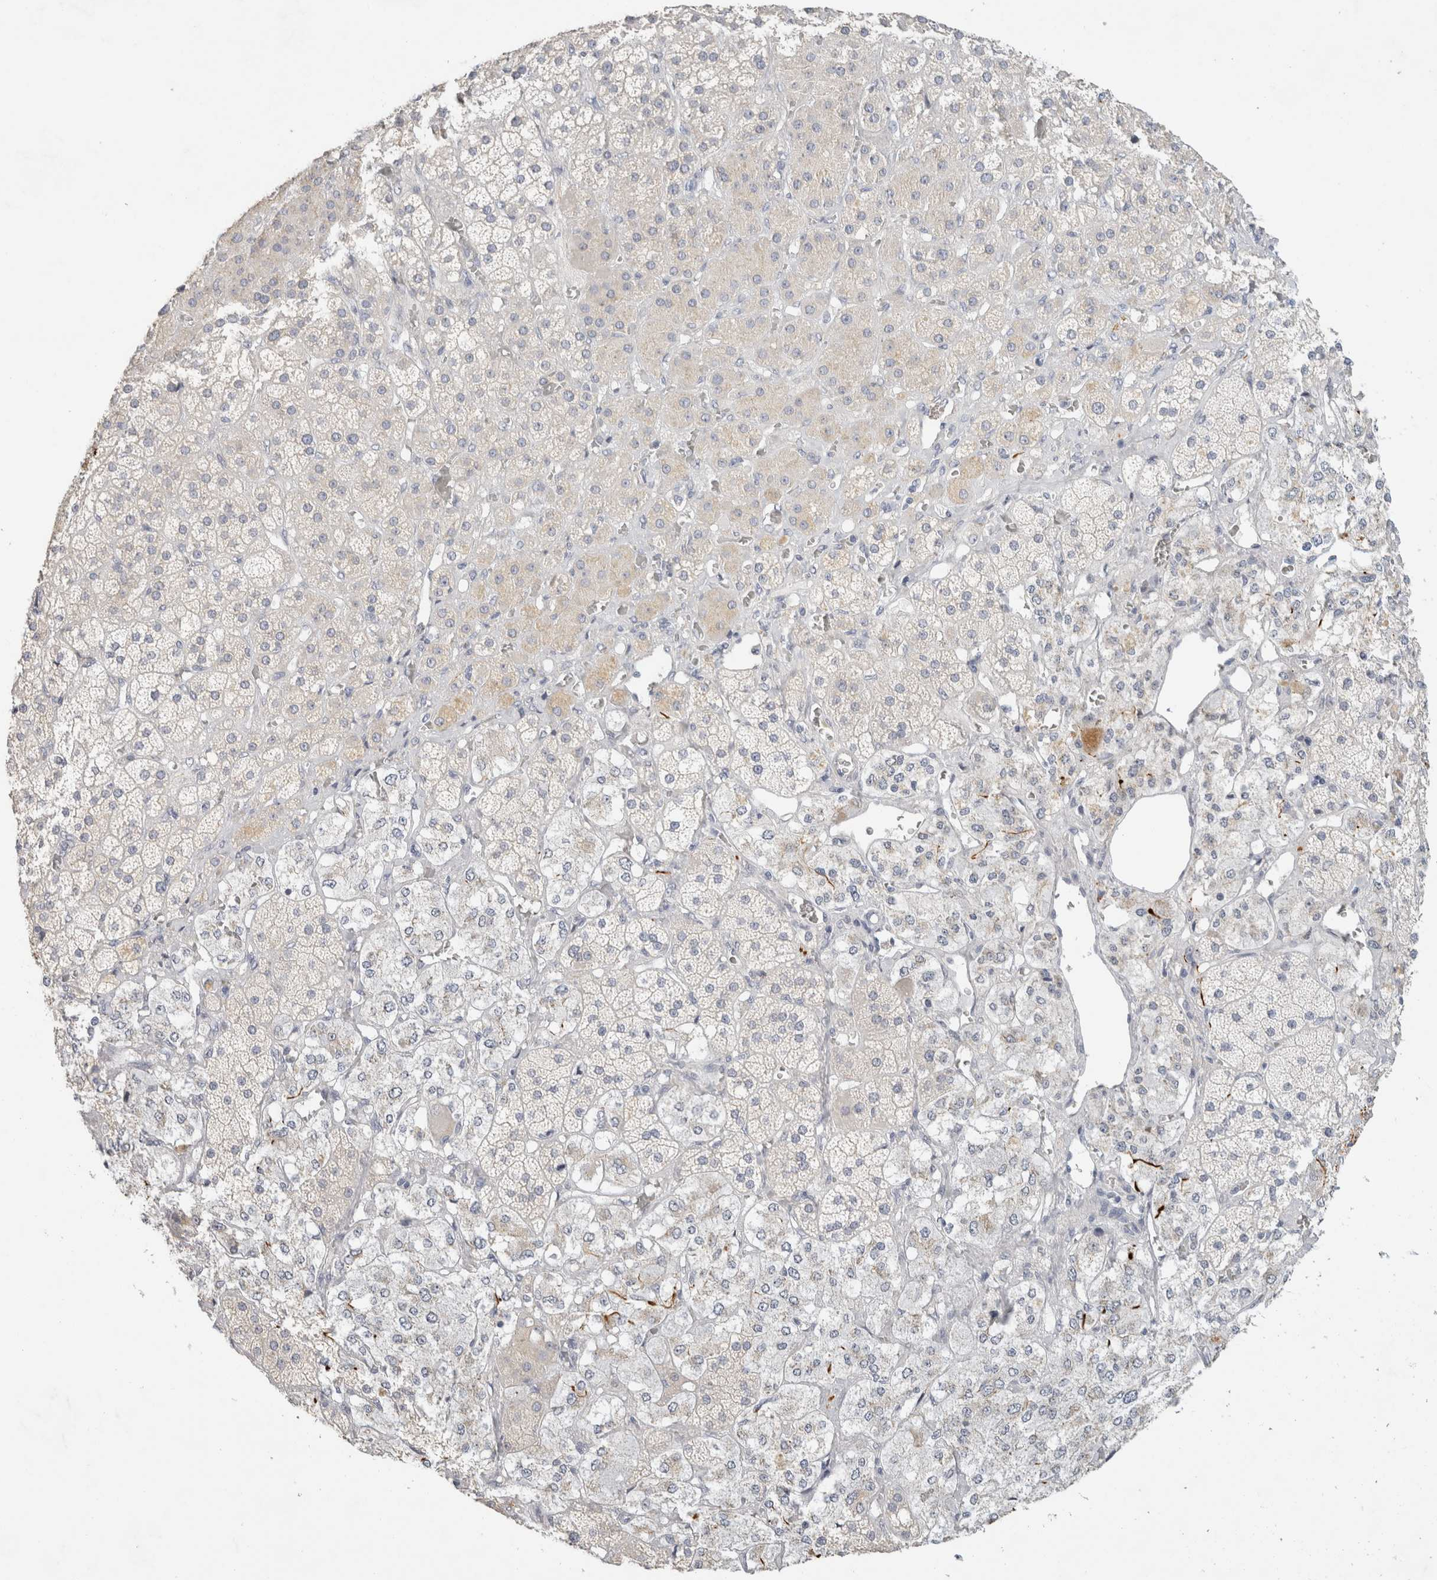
{"staining": {"intensity": "negative", "quantity": "none", "location": "none"}, "tissue": "adrenal gland", "cell_type": "Glandular cells", "image_type": "normal", "snomed": [{"axis": "morphology", "description": "Normal tissue, NOS"}, {"axis": "topography", "description": "Adrenal gland"}], "caption": "IHC micrograph of normal adrenal gland: human adrenal gland stained with DAB (3,3'-diaminobenzidine) exhibits no significant protein expression in glandular cells.", "gene": "NEFM", "patient": {"sex": "male", "age": 57}}